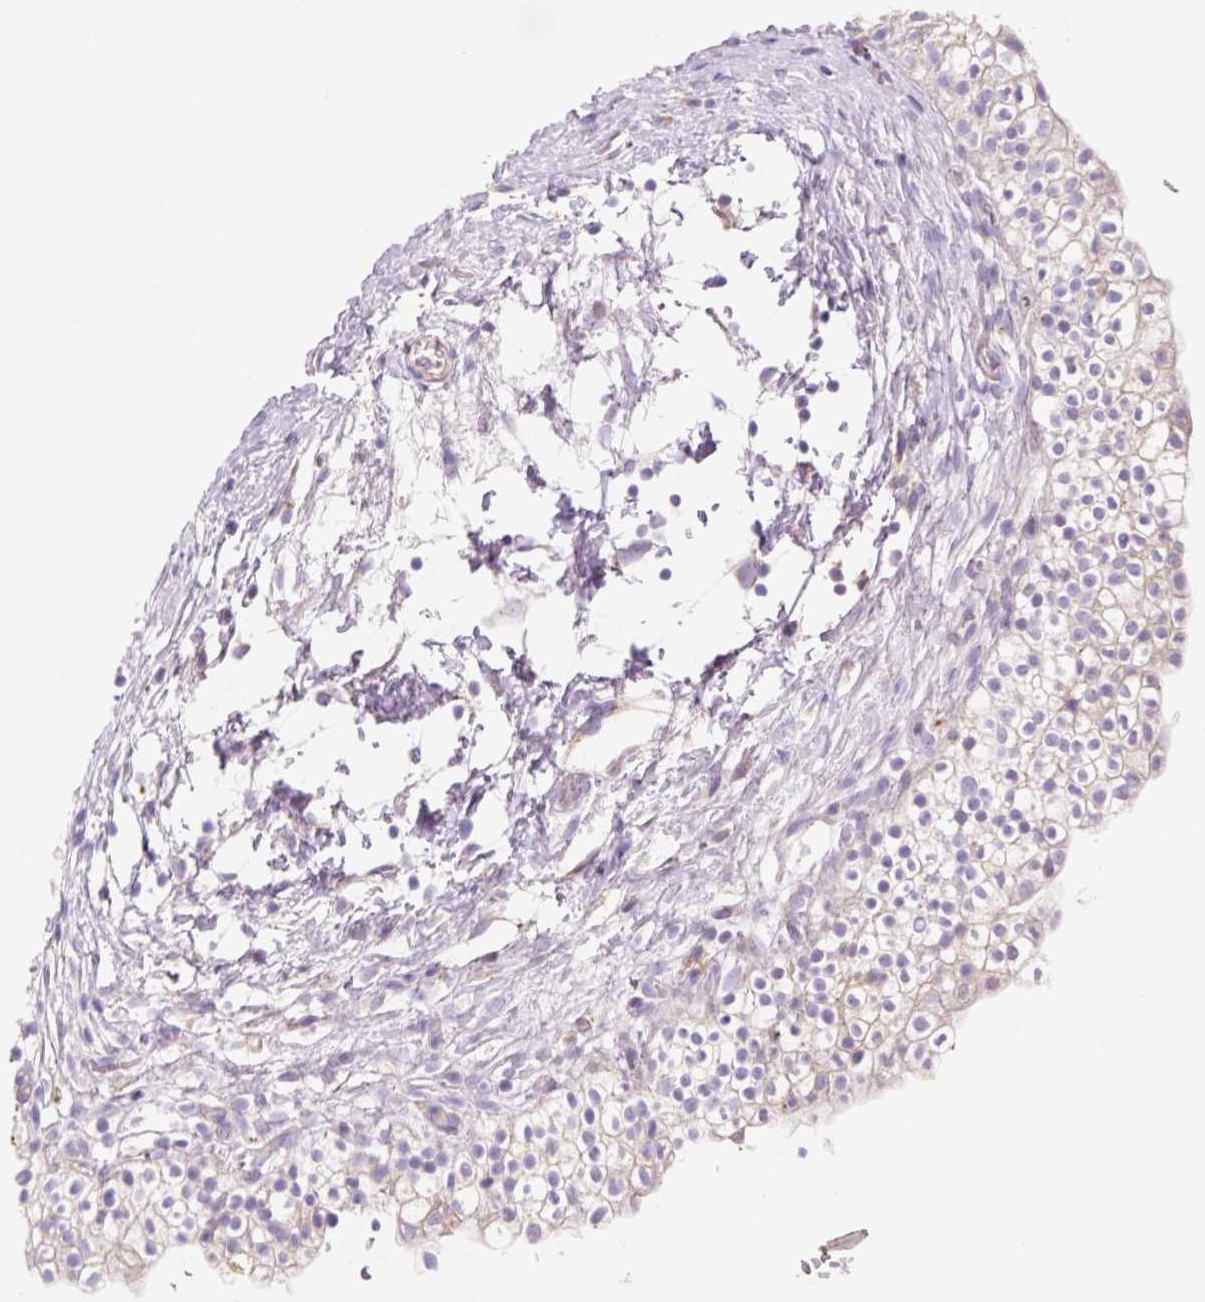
{"staining": {"intensity": "moderate", "quantity": "<25%", "location": "cytoplasmic/membranous"}, "tissue": "urinary bladder", "cell_type": "Urothelial cells", "image_type": "normal", "snomed": [{"axis": "morphology", "description": "Normal tissue, NOS"}, {"axis": "topography", "description": "Urinary bladder"}, {"axis": "topography", "description": "Peripheral nerve tissue"}], "caption": "Normal urinary bladder demonstrates moderate cytoplasmic/membranous staining in approximately <25% of urothelial cells (brown staining indicates protein expression, while blue staining denotes nuclei)..", "gene": "HEXA", "patient": {"sex": "male", "age": 55}}